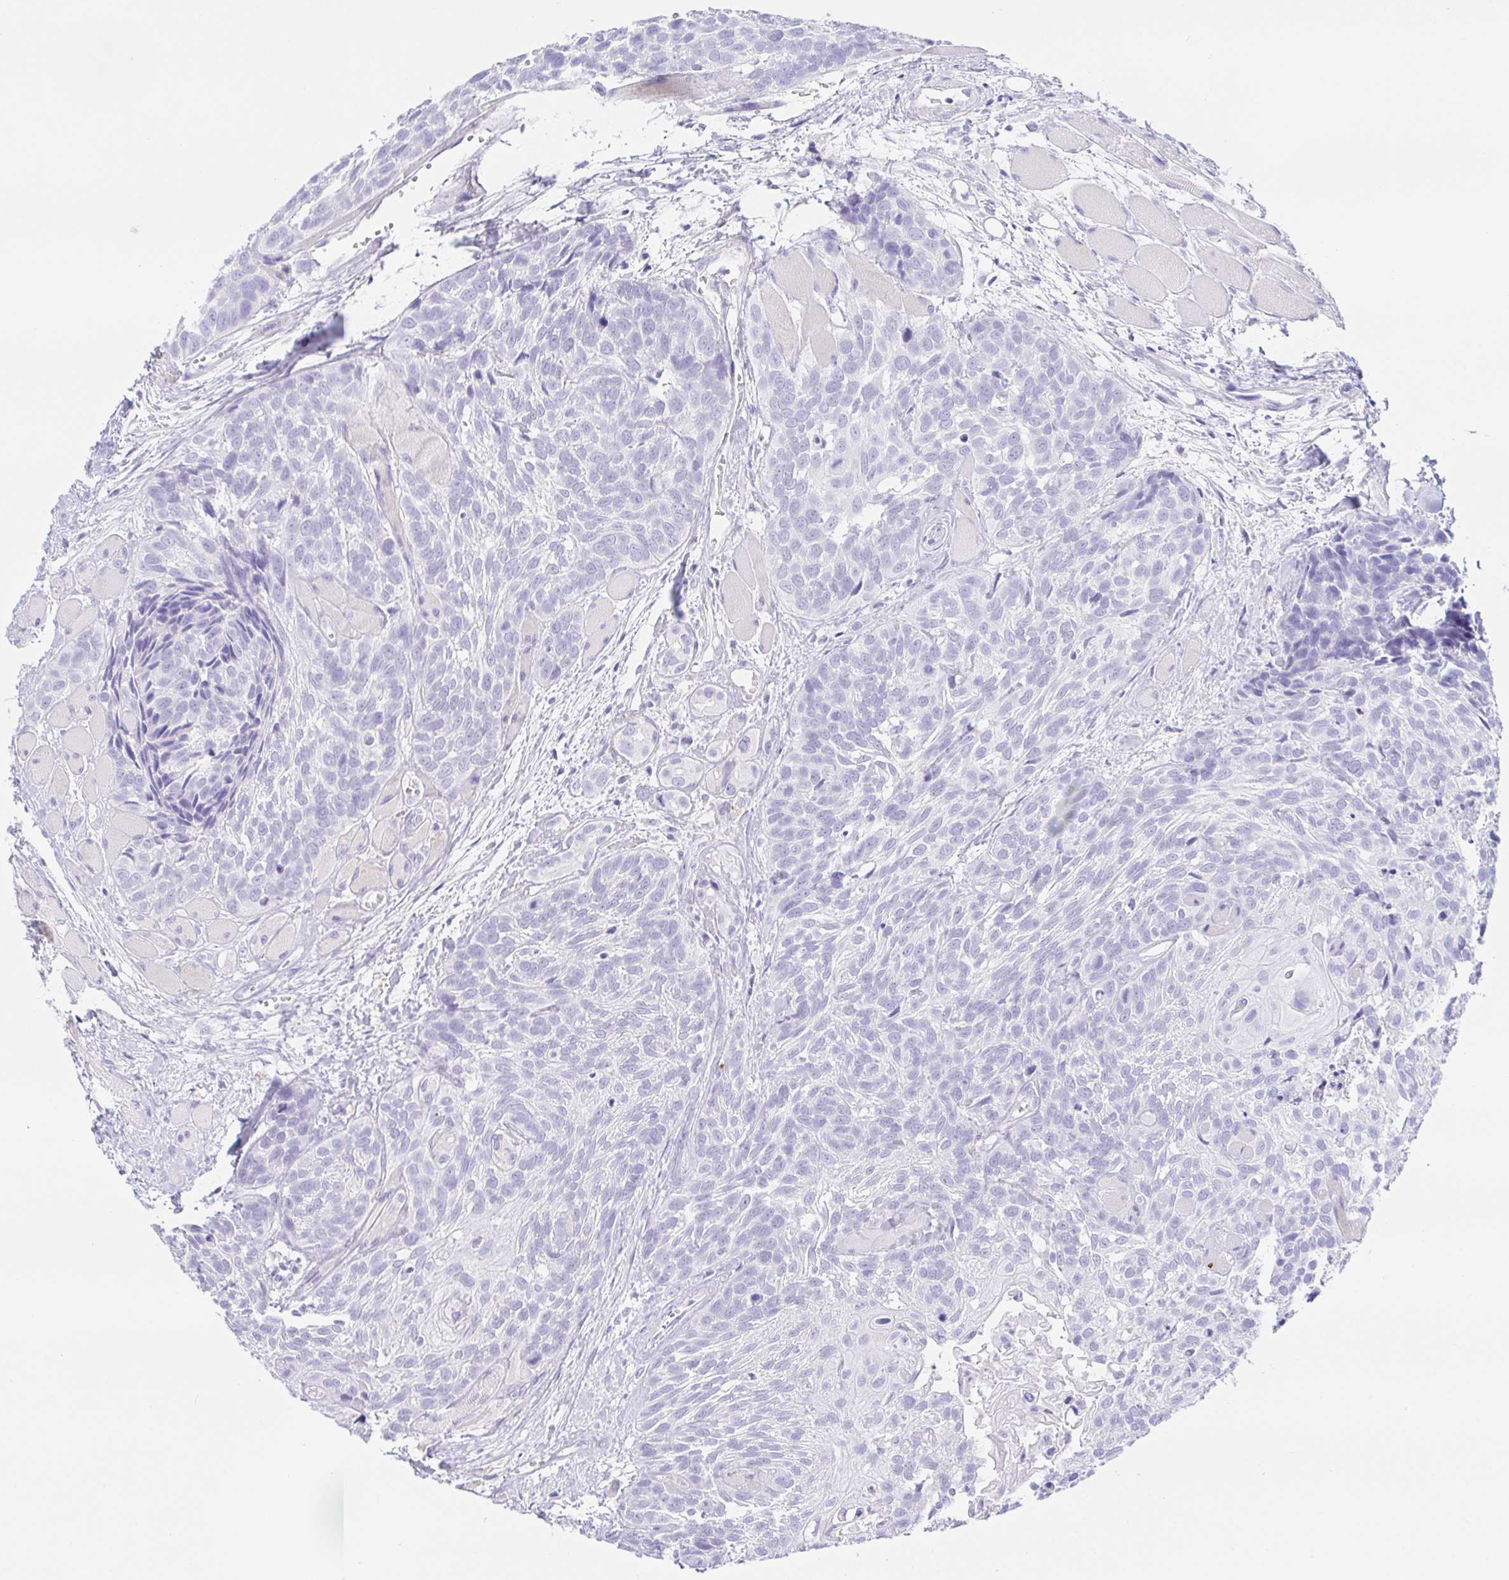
{"staining": {"intensity": "negative", "quantity": "none", "location": "none"}, "tissue": "head and neck cancer", "cell_type": "Tumor cells", "image_type": "cancer", "snomed": [{"axis": "morphology", "description": "Squamous cell carcinoma, NOS"}, {"axis": "topography", "description": "Head-Neck"}], "caption": "A micrograph of human head and neck cancer is negative for staining in tumor cells. (DAB immunohistochemistry (IHC) with hematoxylin counter stain).", "gene": "PAX8", "patient": {"sex": "female", "age": 50}}